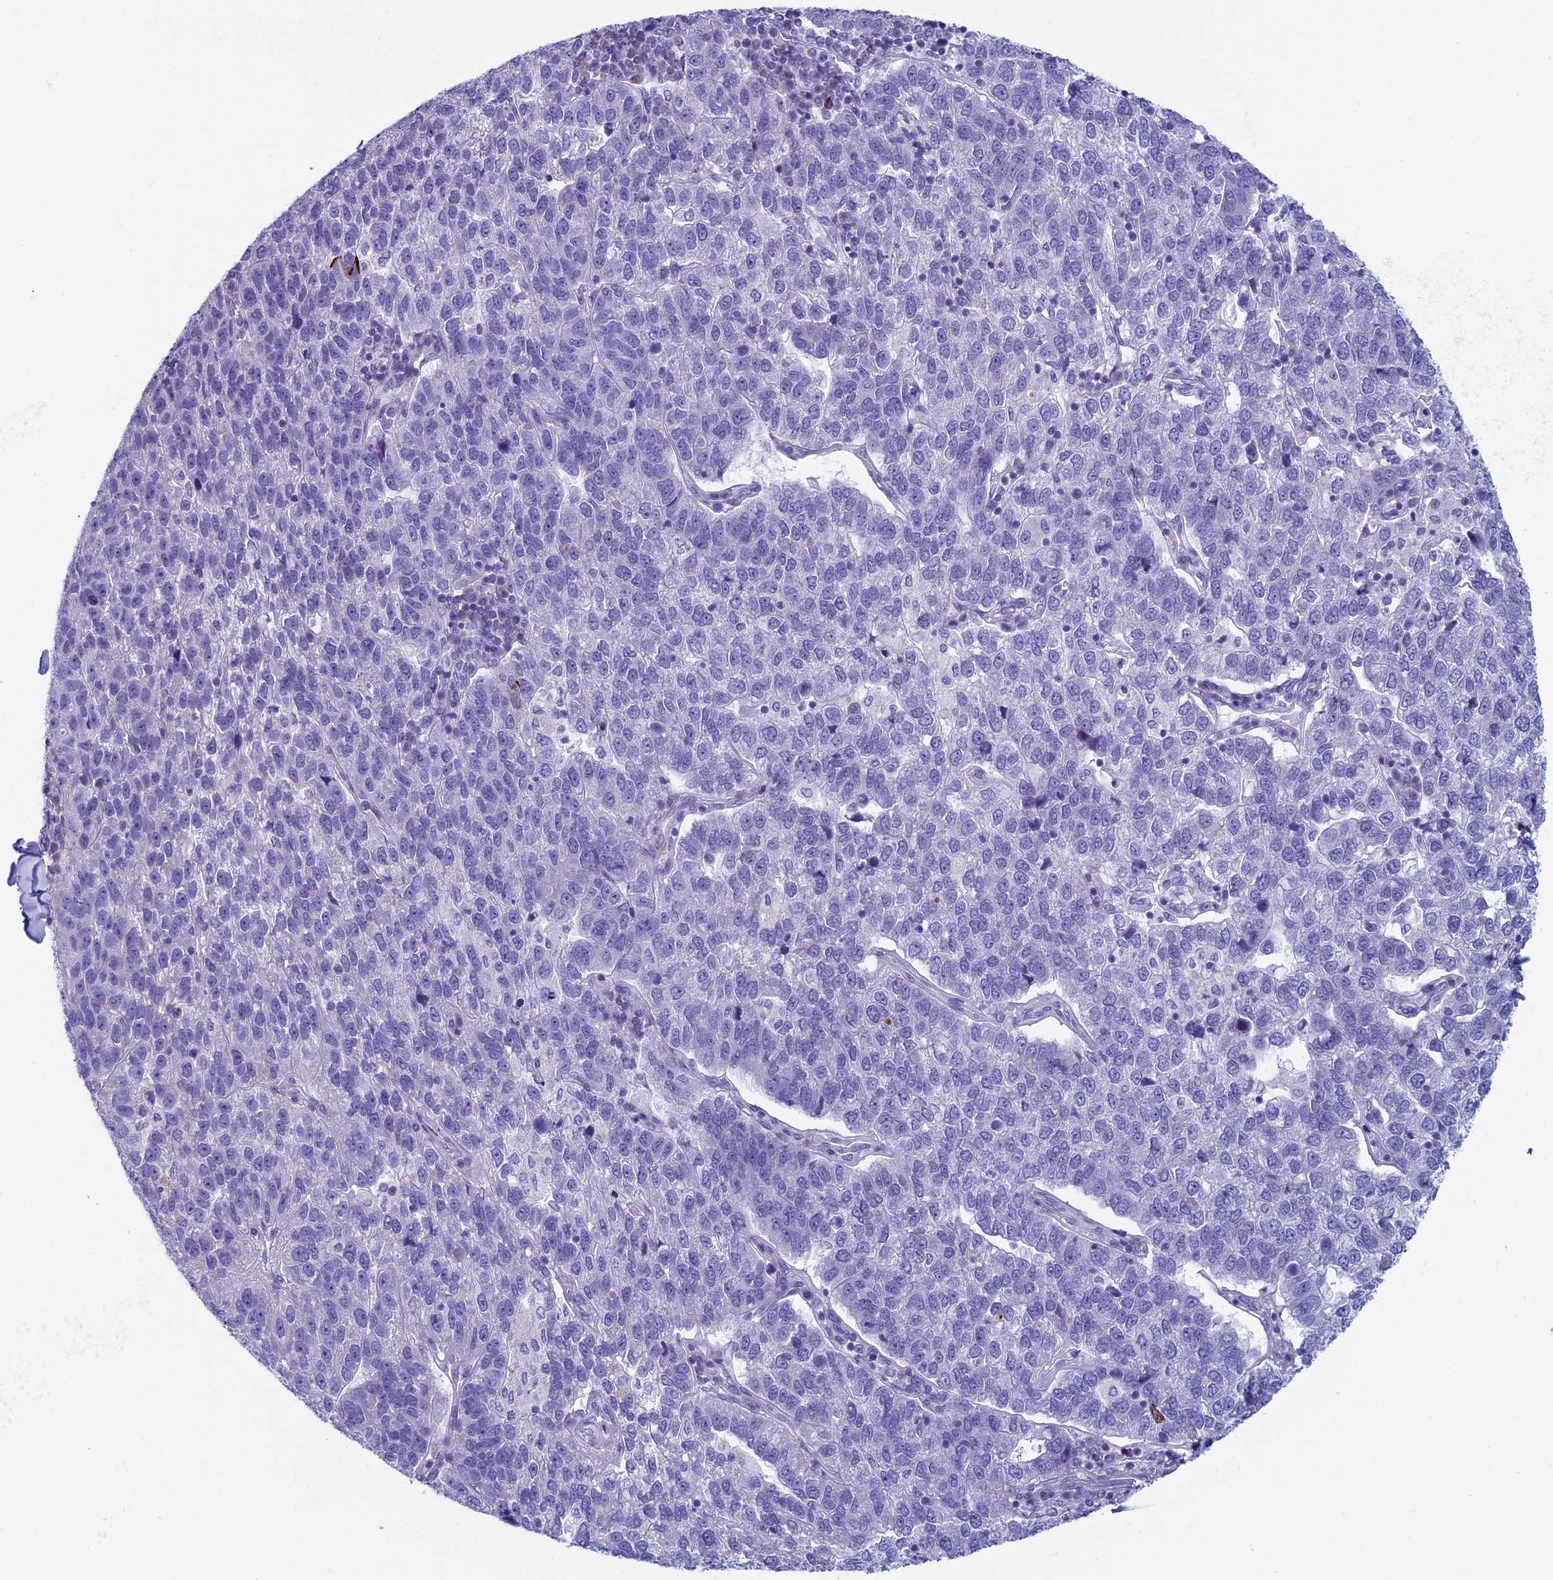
{"staining": {"intensity": "negative", "quantity": "none", "location": "none"}, "tissue": "pancreatic cancer", "cell_type": "Tumor cells", "image_type": "cancer", "snomed": [{"axis": "morphology", "description": "Adenocarcinoma, NOS"}, {"axis": "topography", "description": "Pancreas"}], "caption": "Protein analysis of pancreatic adenocarcinoma reveals no significant staining in tumor cells.", "gene": "ZNF563", "patient": {"sex": "female", "age": 61}}